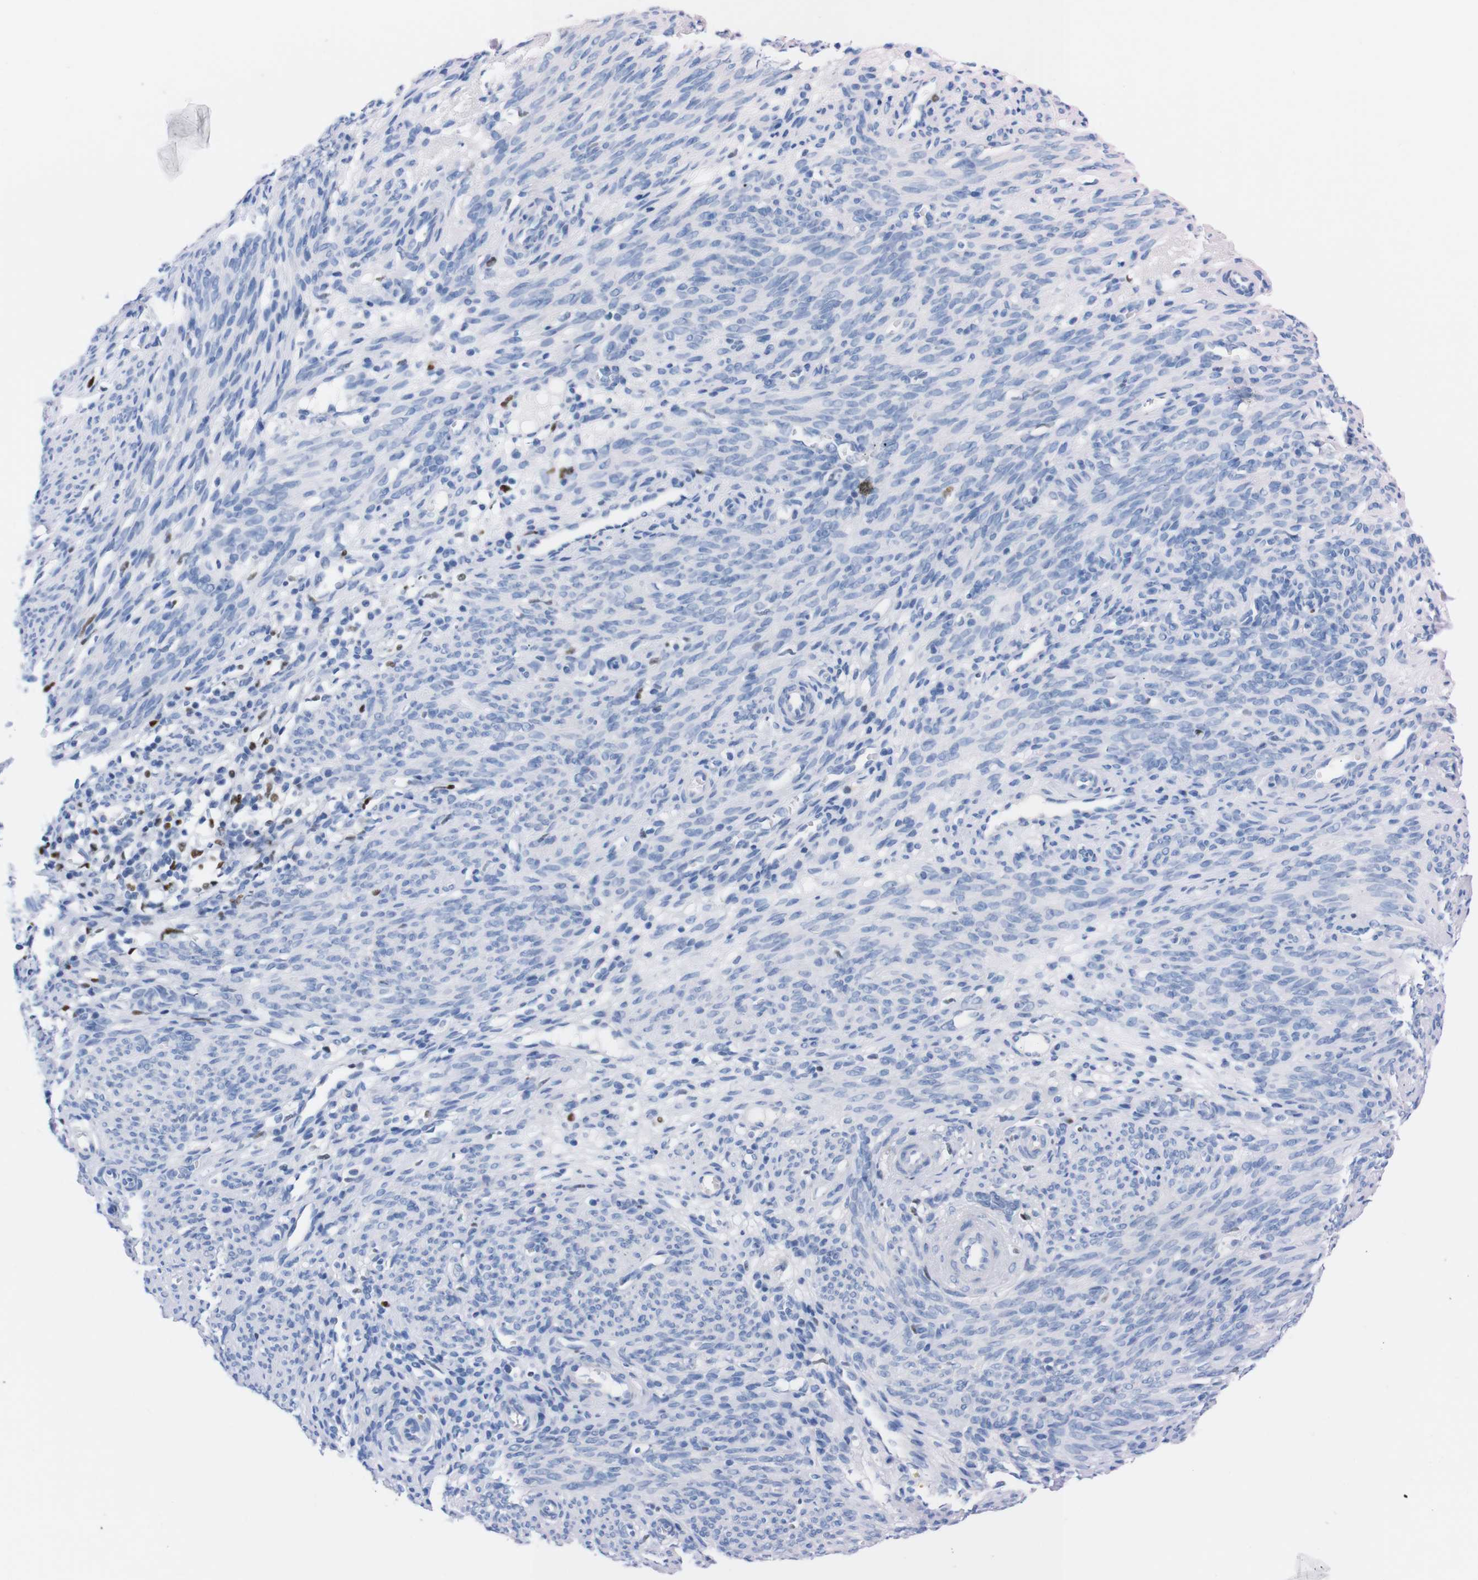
{"staining": {"intensity": "negative", "quantity": "none", "location": "none"}, "tissue": "endometrium", "cell_type": "Cells in endometrial stroma", "image_type": "normal", "snomed": [{"axis": "morphology", "description": "Normal tissue, NOS"}, {"axis": "morphology", "description": "Adenocarcinoma, NOS"}, {"axis": "topography", "description": "Endometrium"}, {"axis": "topography", "description": "Ovary"}], "caption": "Cells in endometrial stroma show no significant protein staining in benign endometrium. (DAB immunohistochemistry (IHC) visualized using brightfield microscopy, high magnification).", "gene": "P2RY12", "patient": {"sex": "female", "age": 68}}